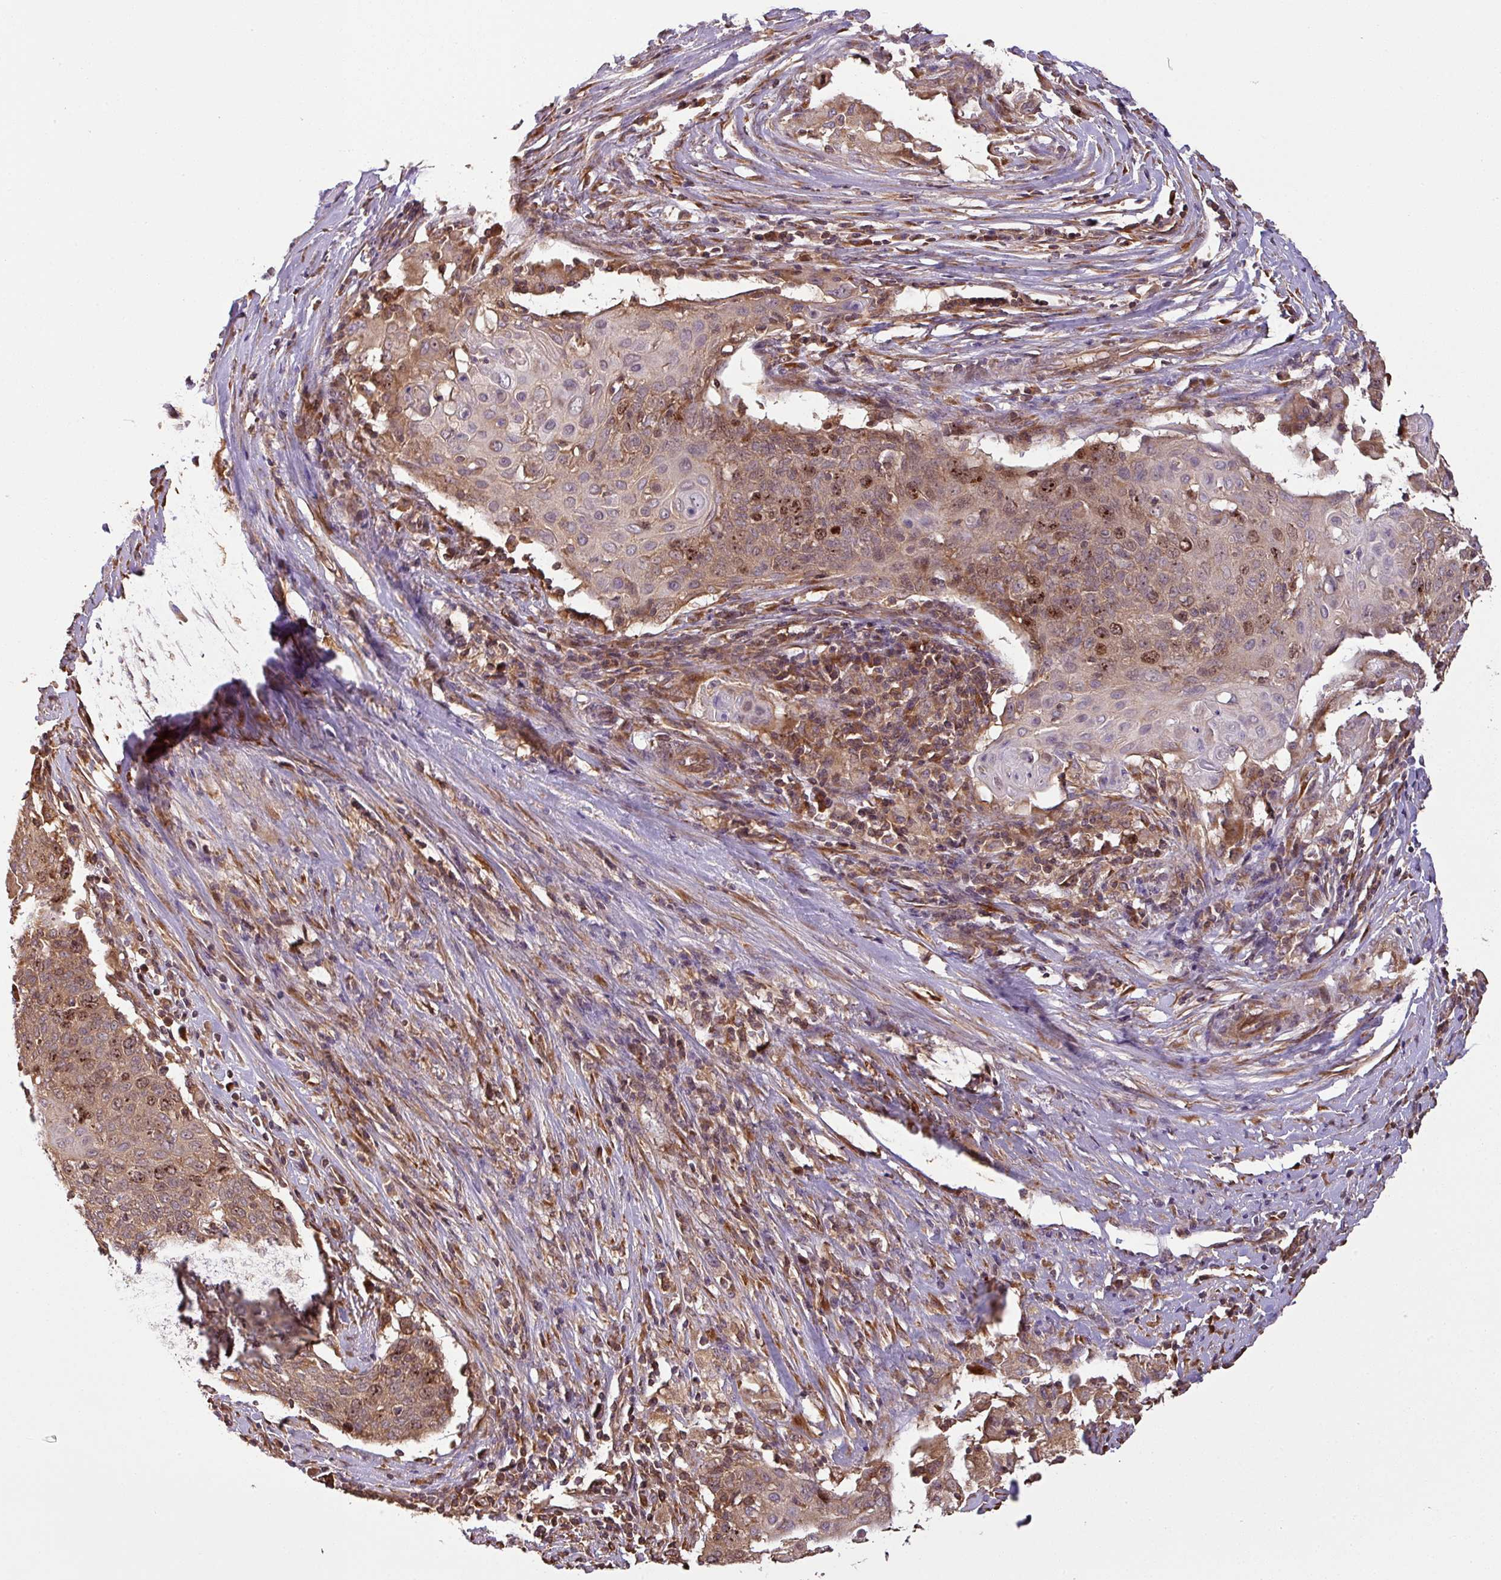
{"staining": {"intensity": "moderate", "quantity": ">75%", "location": "cytoplasmic/membranous,nuclear"}, "tissue": "cervical cancer", "cell_type": "Tumor cells", "image_type": "cancer", "snomed": [{"axis": "morphology", "description": "Squamous cell carcinoma, NOS"}, {"axis": "topography", "description": "Cervix"}], "caption": "Immunohistochemistry of squamous cell carcinoma (cervical) exhibits medium levels of moderate cytoplasmic/membranous and nuclear positivity in approximately >75% of tumor cells.", "gene": "VENTX", "patient": {"sex": "female", "age": 39}}